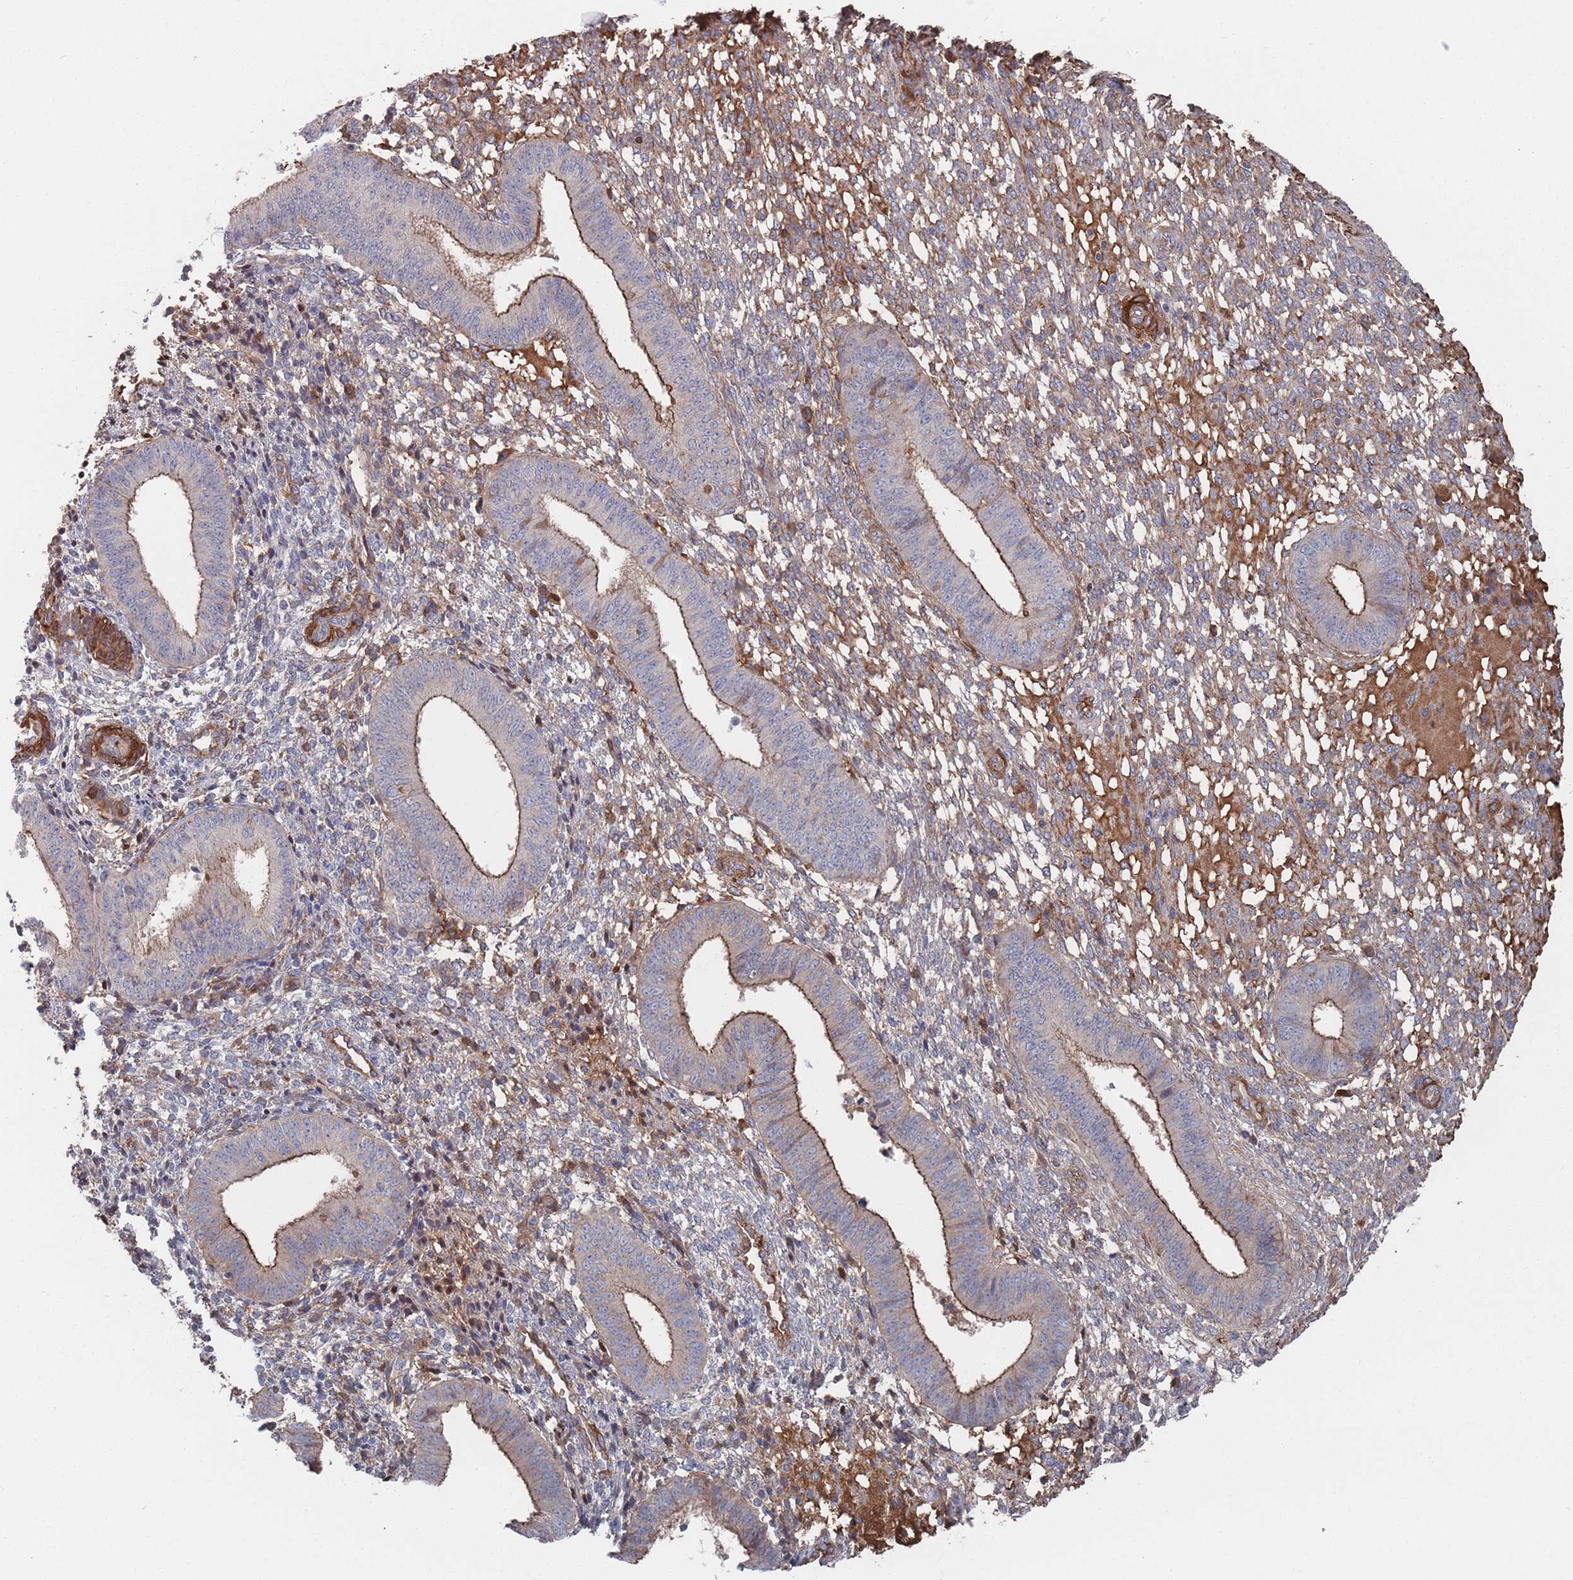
{"staining": {"intensity": "moderate", "quantity": "<25%", "location": "cytoplasmic/membranous"}, "tissue": "endometrium", "cell_type": "Cells in endometrial stroma", "image_type": "normal", "snomed": [{"axis": "morphology", "description": "Normal tissue, NOS"}, {"axis": "topography", "description": "Endometrium"}], "caption": "The photomicrograph displays a brown stain indicating the presence of a protein in the cytoplasmic/membranous of cells in endometrial stroma in endometrium.", "gene": "PLEKHA4", "patient": {"sex": "female", "age": 49}}